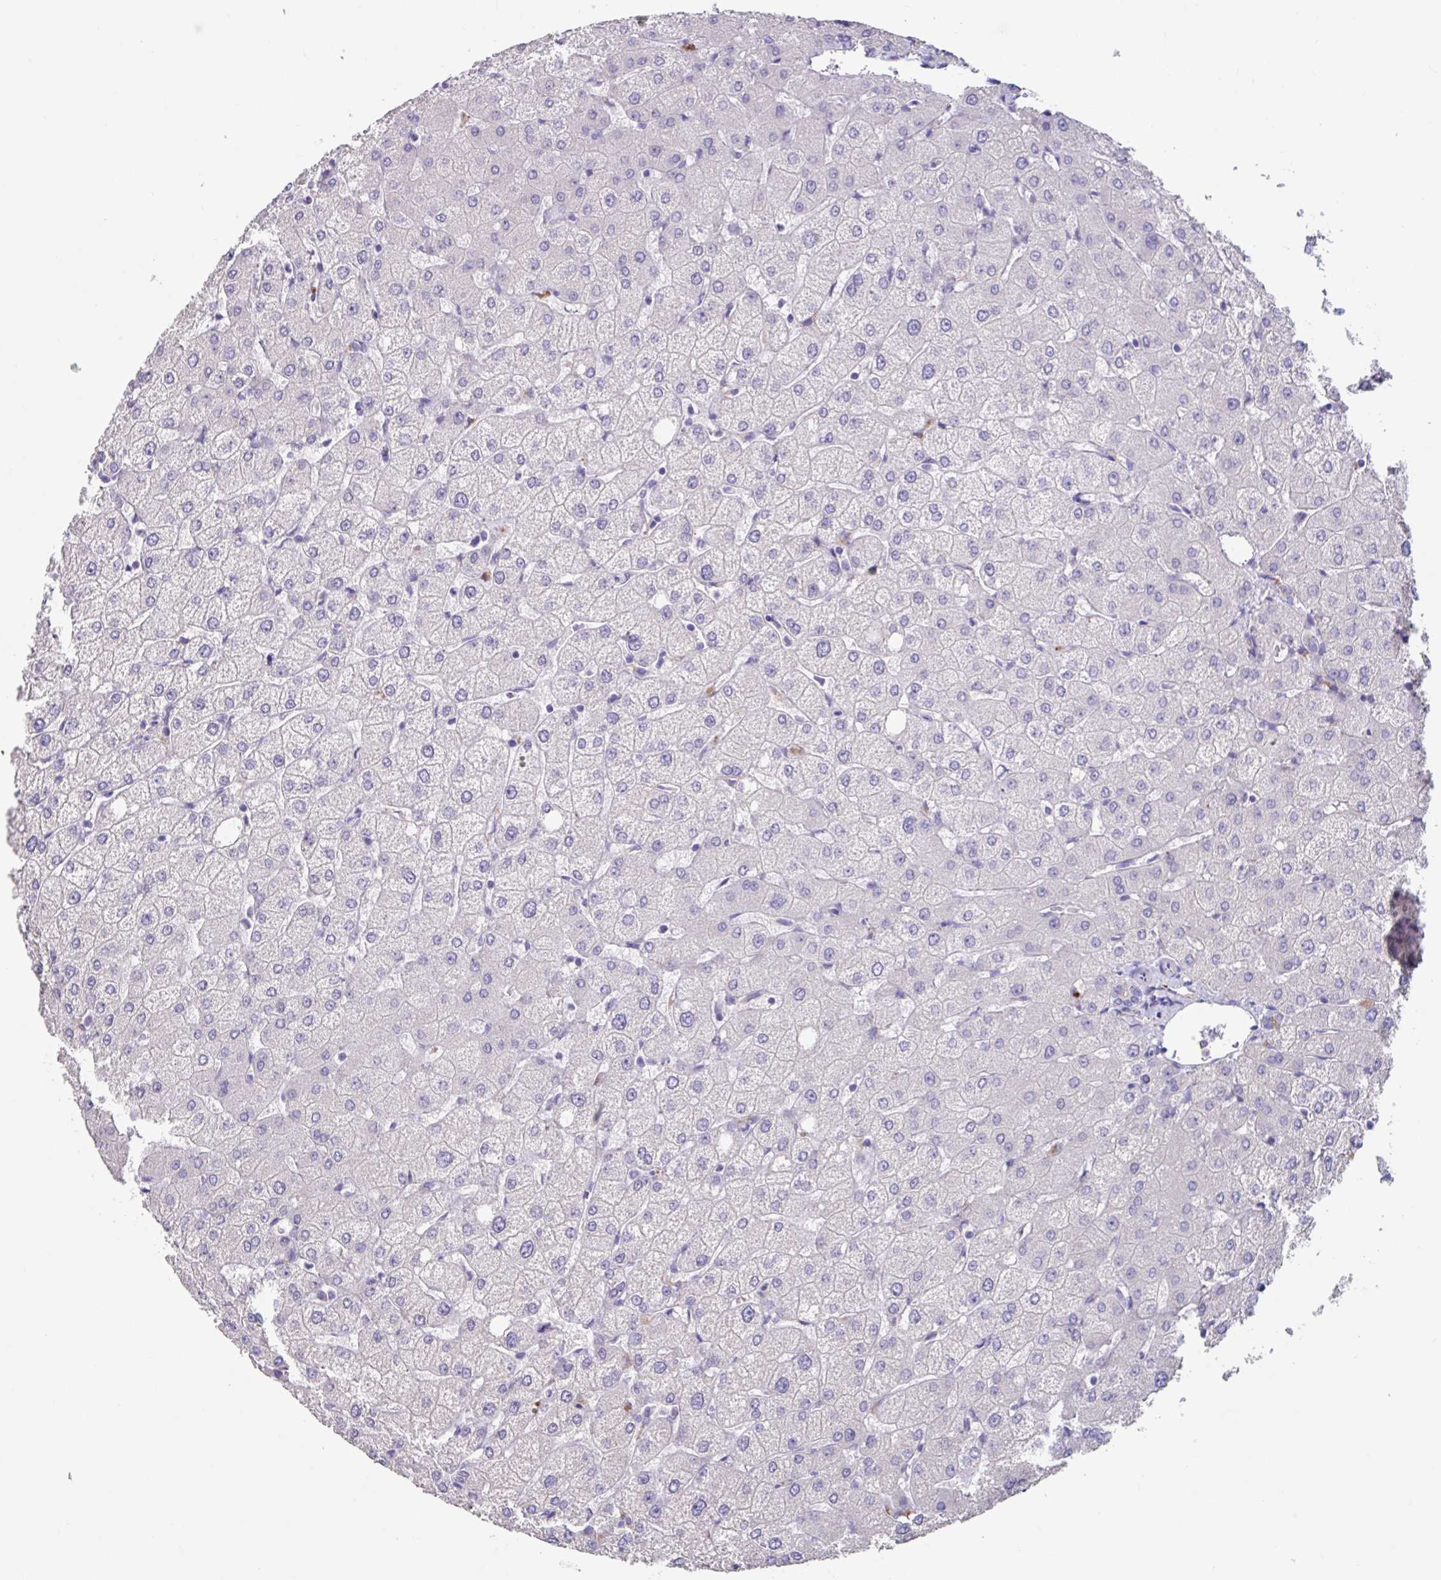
{"staining": {"intensity": "negative", "quantity": "none", "location": "none"}, "tissue": "liver", "cell_type": "Cholangiocytes", "image_type": "normal", "snomed": [{"axis": "morphology", "description": "Normal tissue, NOS"}, {"axis": "topography", "description": "Liver"}], "caption": "An immunohistochemistry image of unremarkable liver is shown. There is no staining in cholangiocytes of liver.", "gene": "GPR162", "patient": {"sex": "female", "age": 54}}